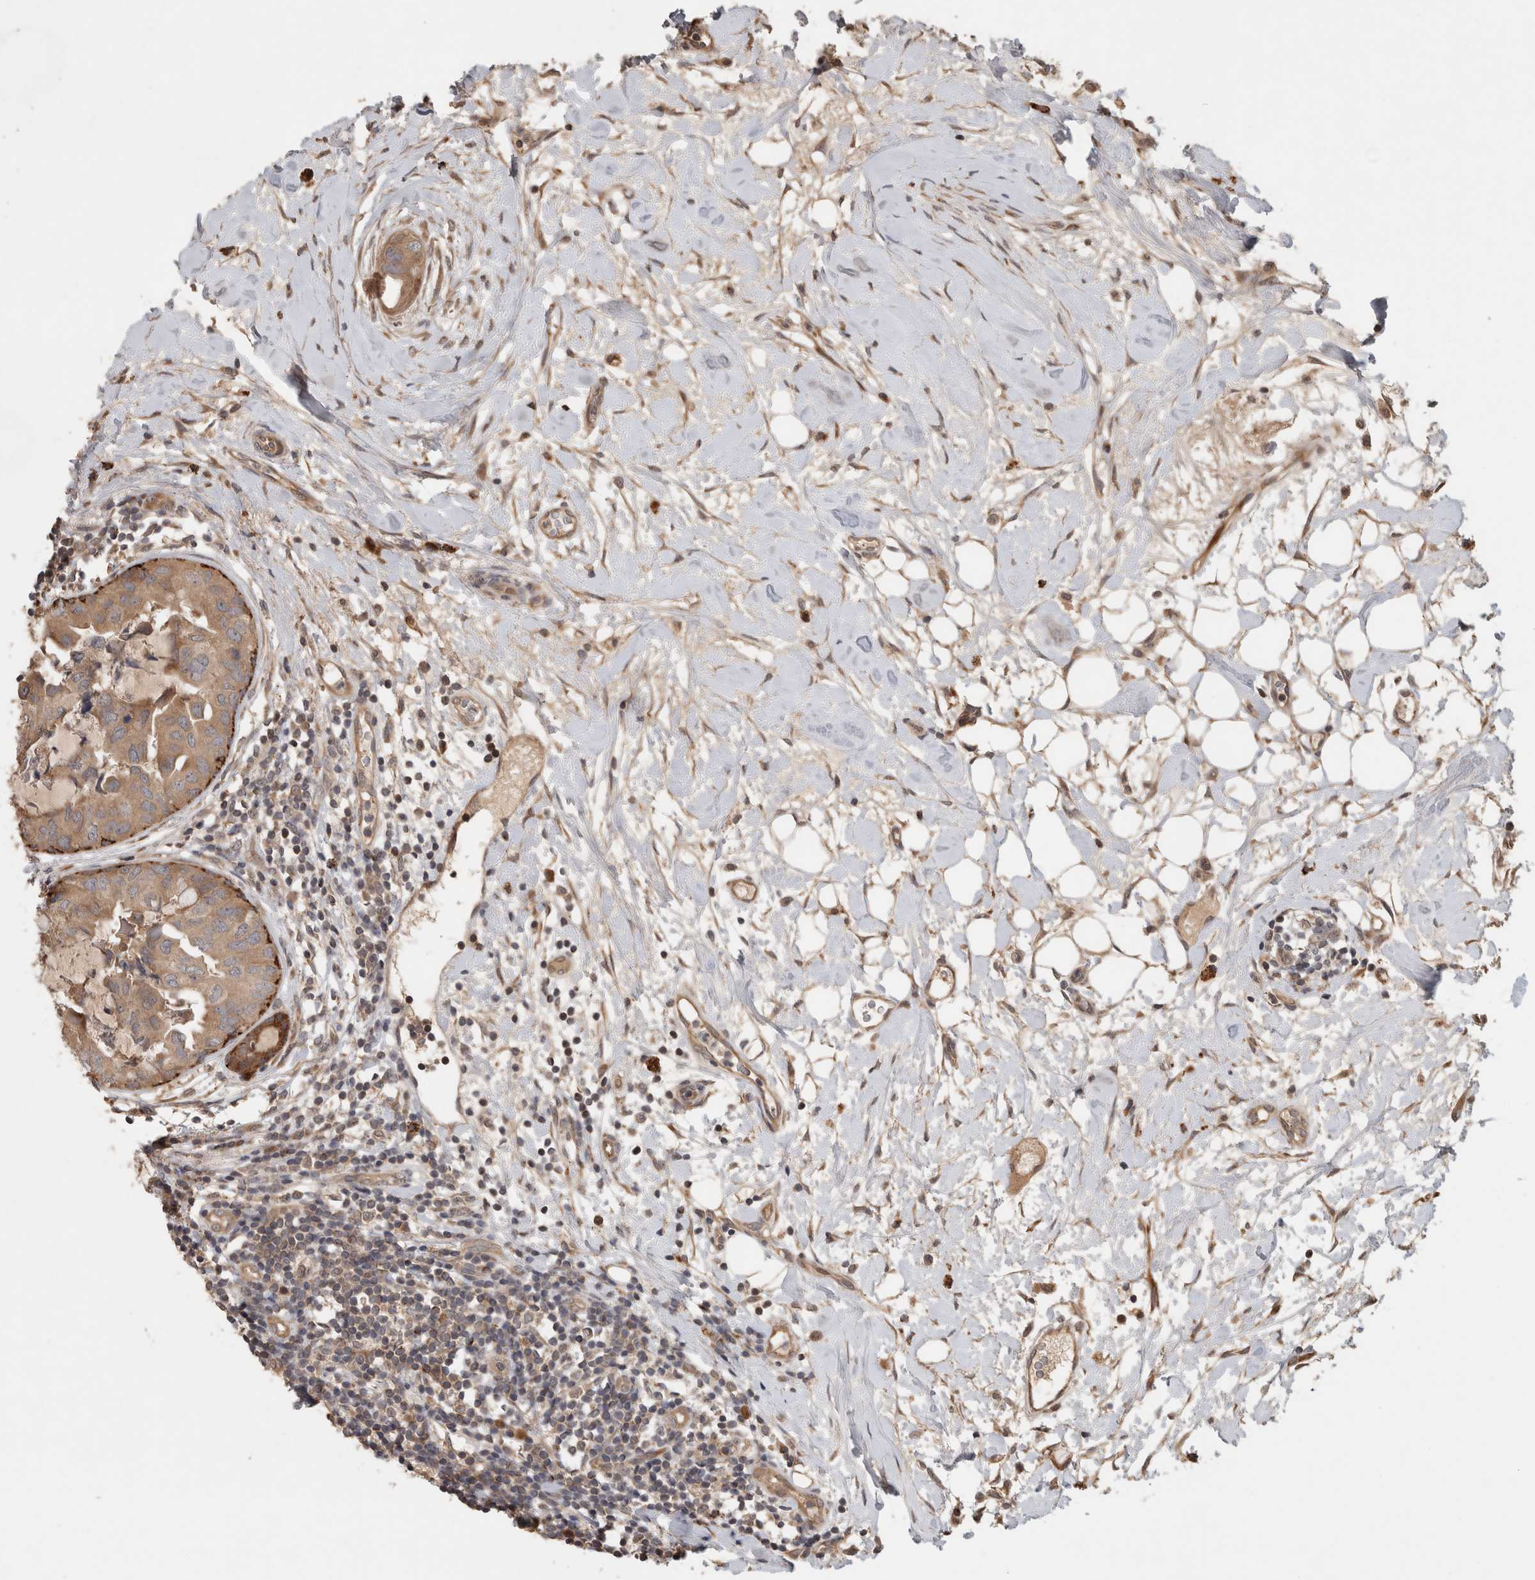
{"staining": {"intensity": "moderate", "quantity": ">75%", "location": "cytoplasmic/membranous"}, "tissue": "breast cancer", "cell_type": "Tumor cells", "image_type": "cancer", "snomed": [{"axis": "morphology", "description": "Duct carcinoma"}, {"axis": "topography", "description": "Breast"}], "caption": "Brown immunohistochemical staining in human breast cancer displays moderate cytoplasmic/membranous expression in approximately >75% of tumor cells.", "gene": "SERAC1", "patient": {"sex": "female", "age": 40}}